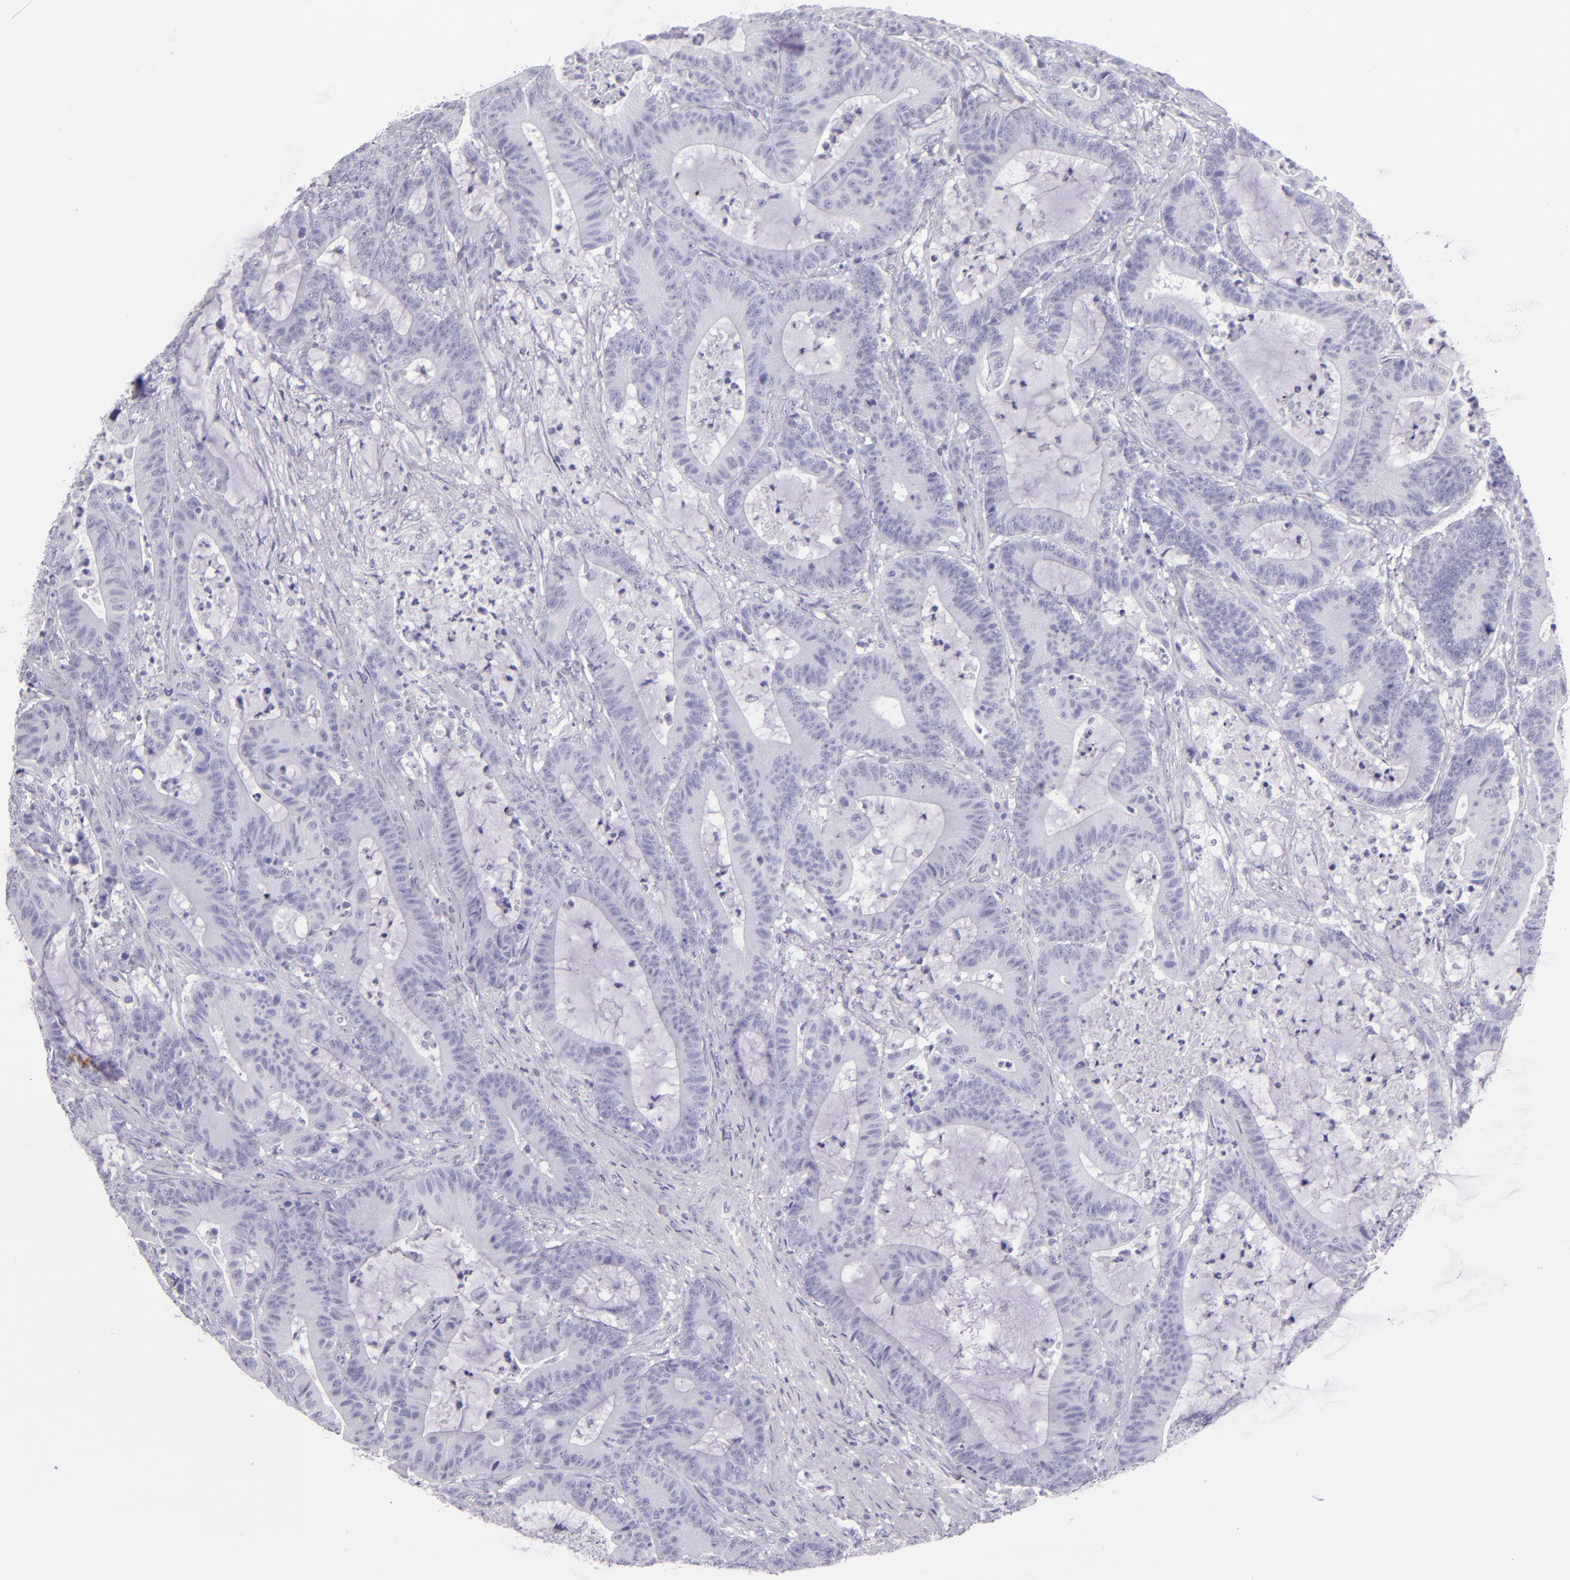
{"staining": {"intensity": "negative", "quantity": "none", "location": "none"}, "tissue": "colorectal cancer", "cell_type": "Tumor cells", "image_type": "cancer", "snomed": [{"axis": "morphology", "description": "Adenocarcinoma, NOS"}, {"axis": "topography", "description": "Colon"}], "caption": "Tumor cells show no significant protein expression in adenocarcinoma (colorectal). (Immunohistochemistry, brightfield microscopy, high magnification).", "gene": "CR2", "patient": {"sex": "female", "age": 84}}